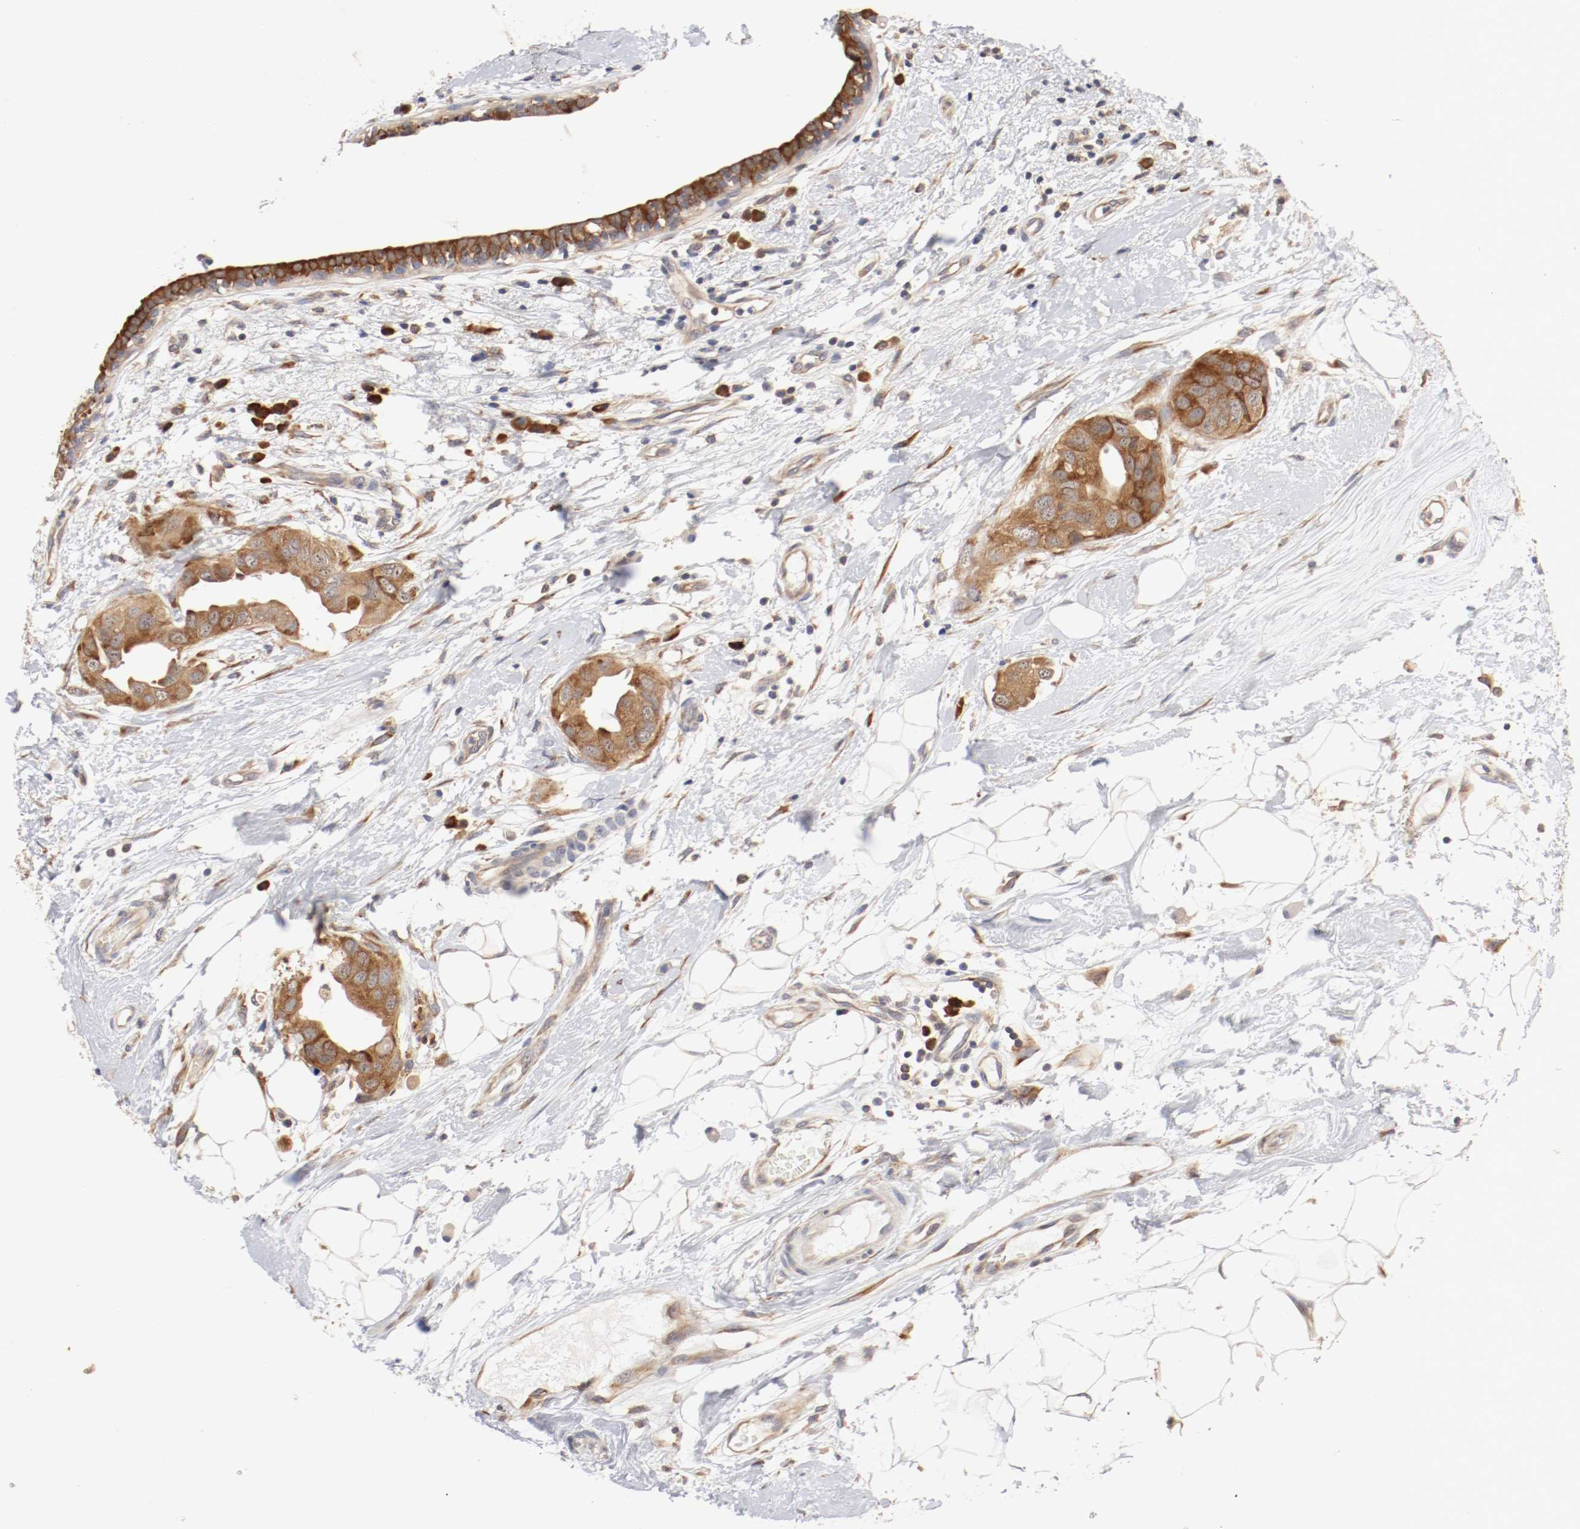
{"staining": {"intensity": "moderate", "quantity": ">75%", "location": "cytoplasmic/membranous"}, "tissue": "breast cancer", "cell_type": "Tumor cells", "image_type": "cancer", "snomed": [{"axis": "morphology", "description": "Duct carcinoma"}, {"axis": "topography", "description": "Breast"}], "caption": "Breast invasive ductal carcinoma stained for a protein exhibits moderate cytoplasmic/membranous positivity in tumor cells.", "gene": "FKBP3", "patient": {"sex": "female", "age": 40}}